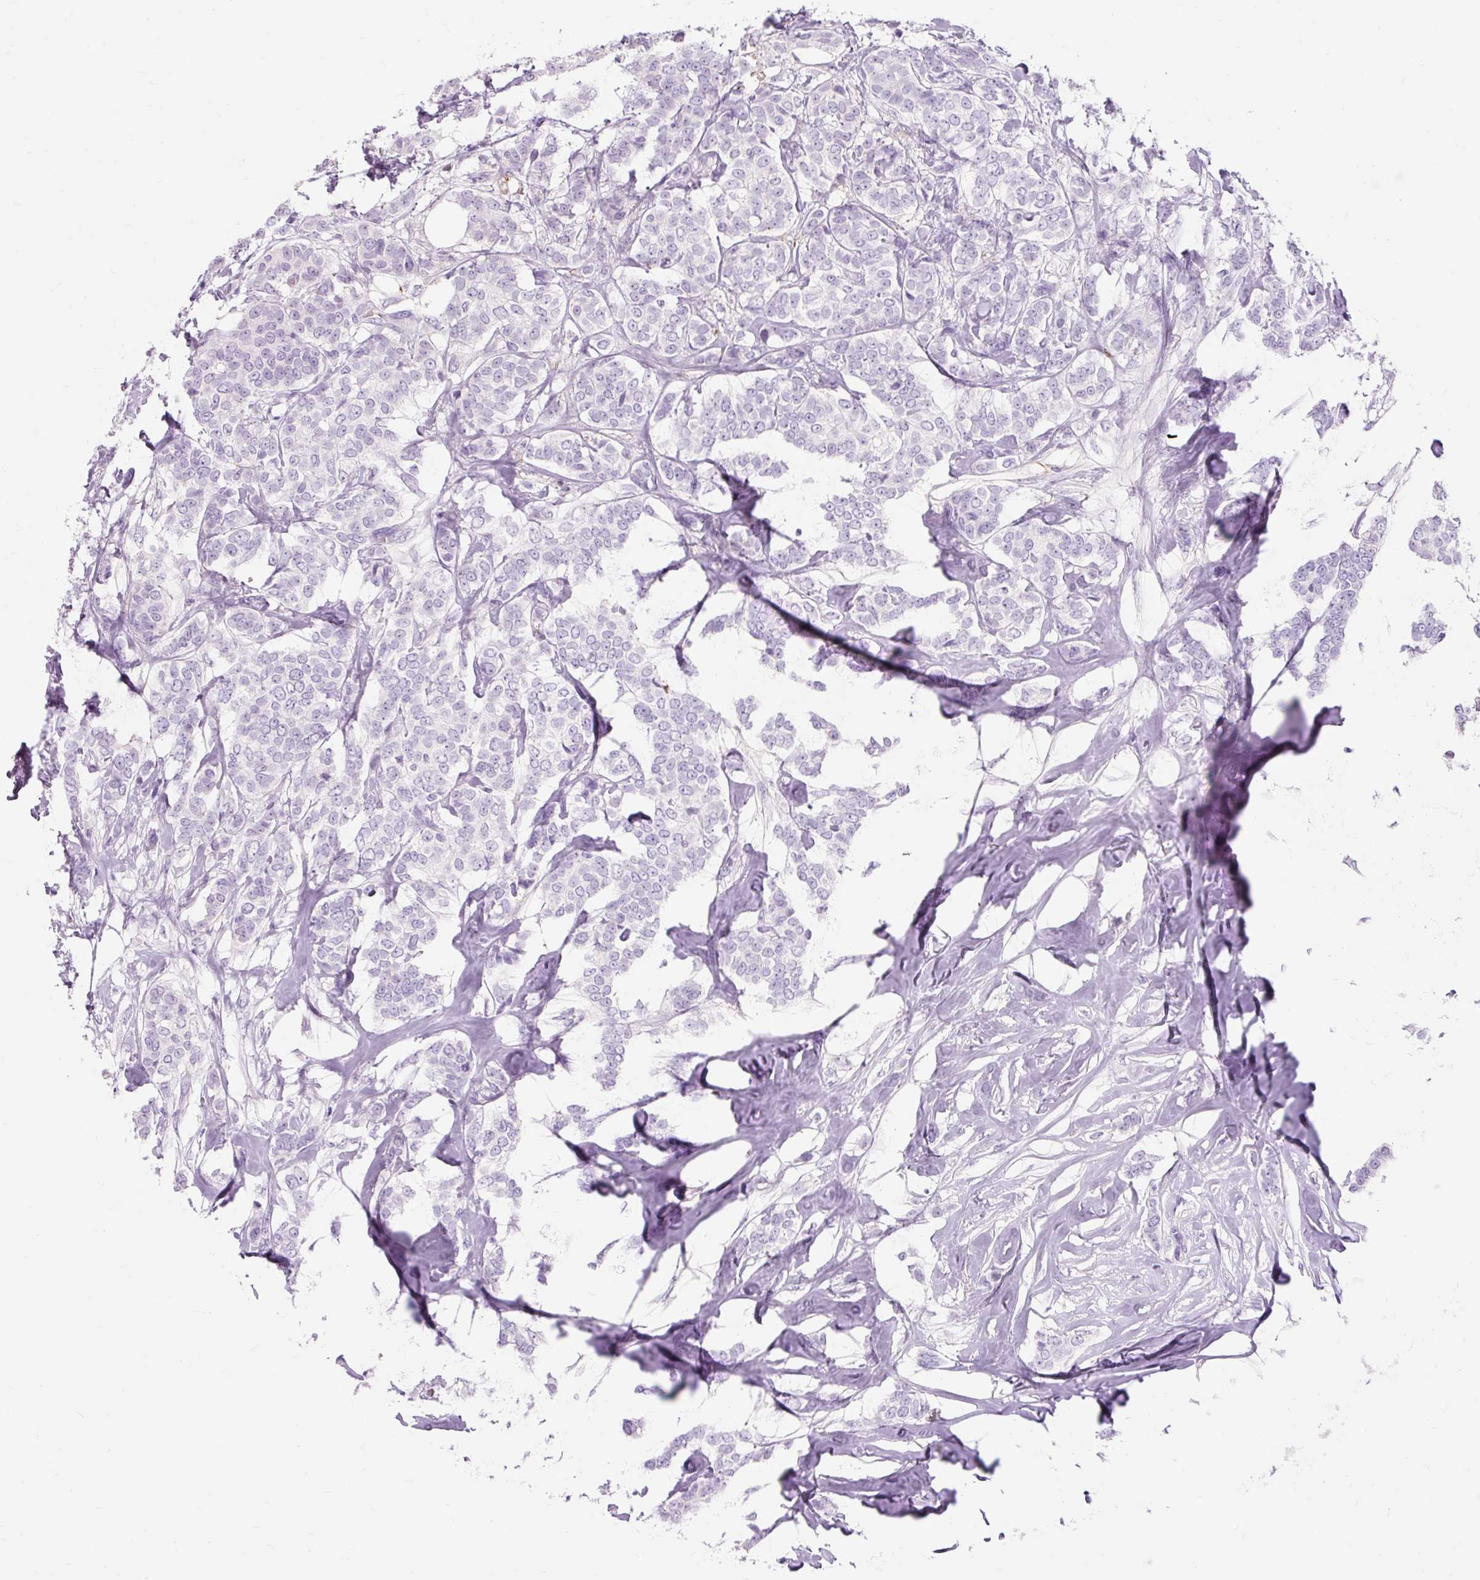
{"staining": {"intensity": "negative", "quantity": "none", "location": "none"}, "tissue": "breast cancer", "cell_type": "Tumor cells", "image_type": "cancer", "snomed": [{"axis": "morphology", "description": "Duct carcinoma"}, {"axis": "topography", "description": "Breast"}], "caption": "Immunohistochemical staining of infiltrating ductal carcinoma (breast) displays no significant staining in tumor cells.", "gene": "CLDN25", "patient": {"sex": "female", "age": 72}}